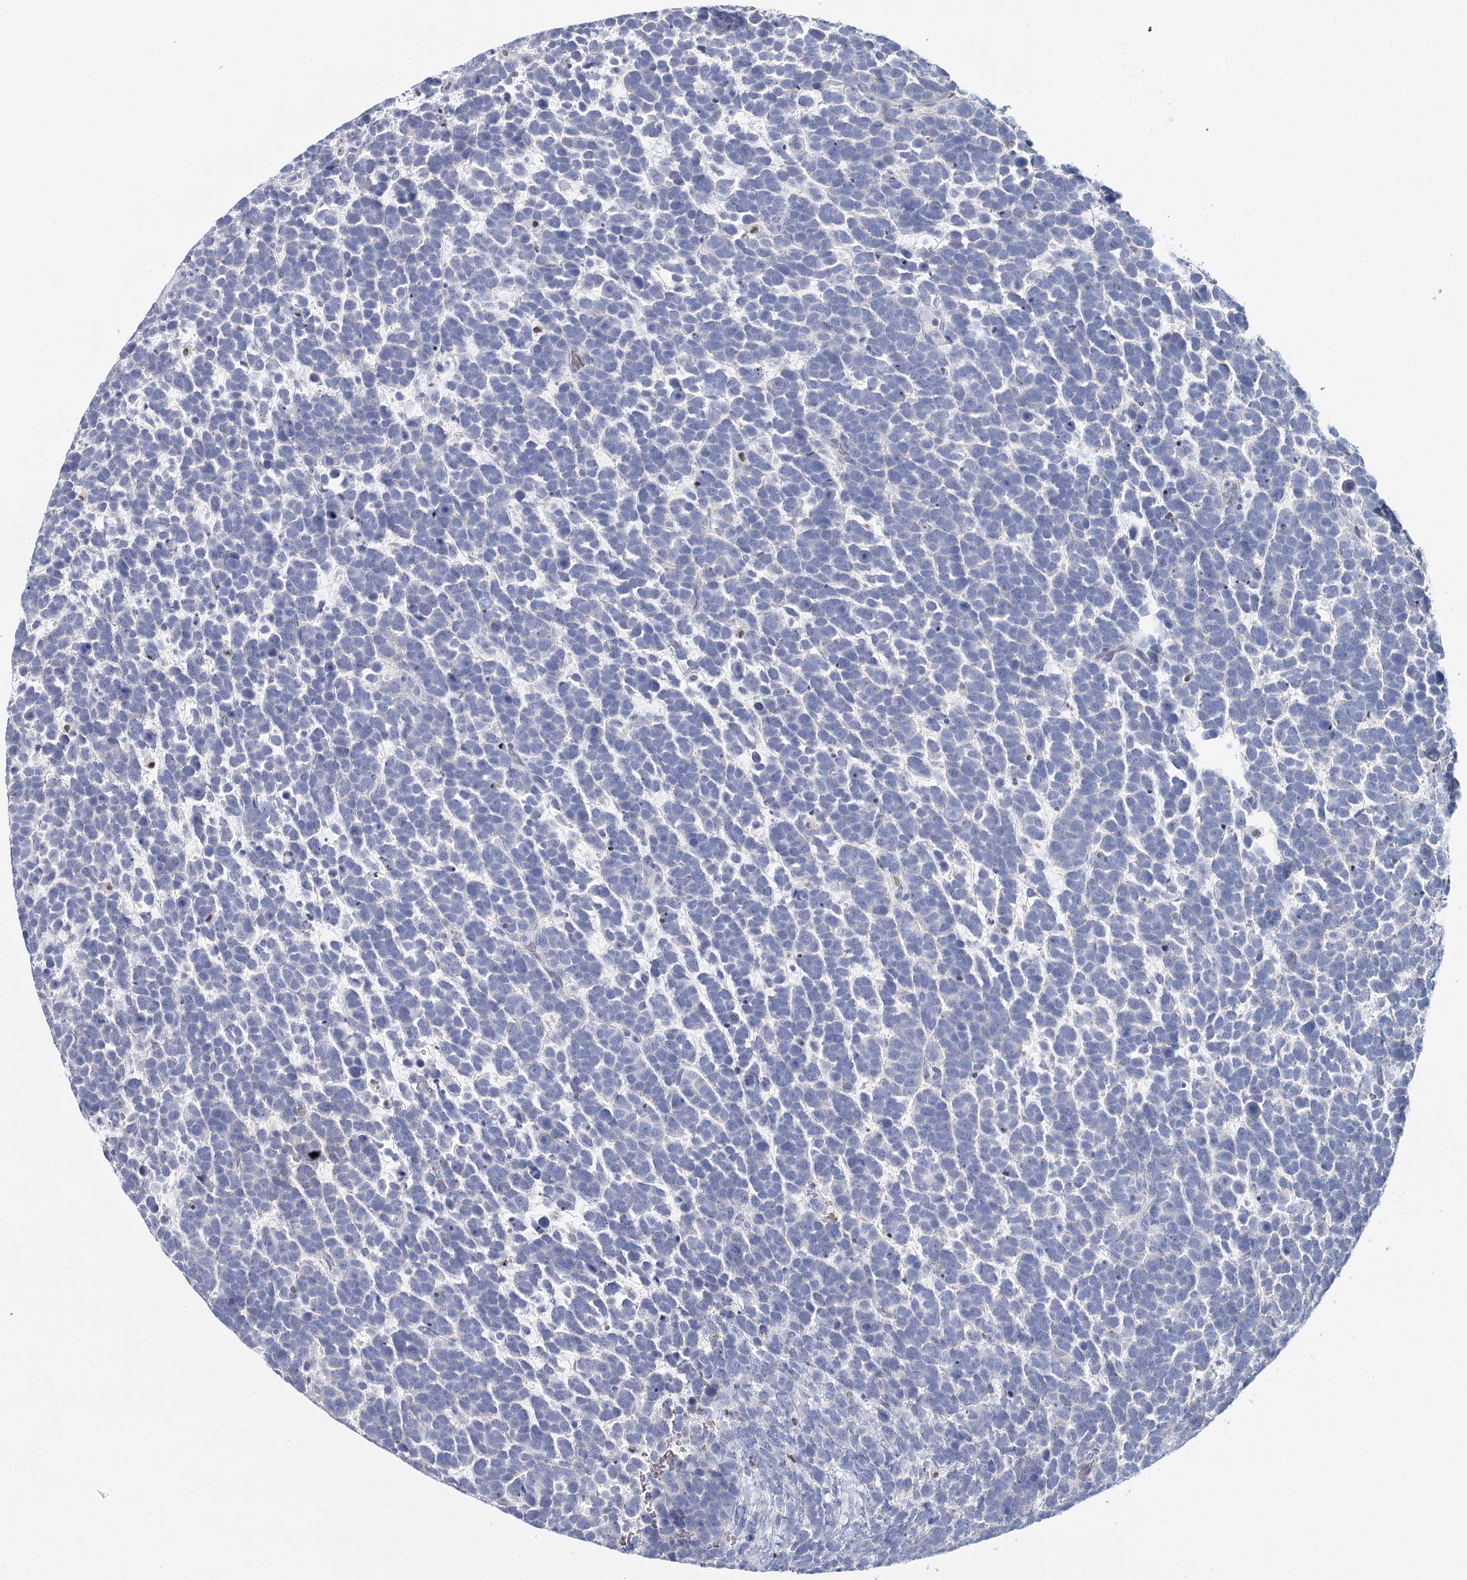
{"staining": {"intensity": "negative", "quantity": "none", "location": "none"}, "tissue": "urothelial cancer", "cell_type": "Tumor cells", "image_type": "cancer", "snomed": [{"axis": "morphology", "description": "Urothelial carcinoma, High grade"}, {"axis": "topography", "description": "Urinary bladder"}], "caption": "Urothelial cancer was stained to show a protein in brown. There is no significant expression in tumor cells.", "gene": "IGSF3", "patient": {"sex": "female", "age": 82}}